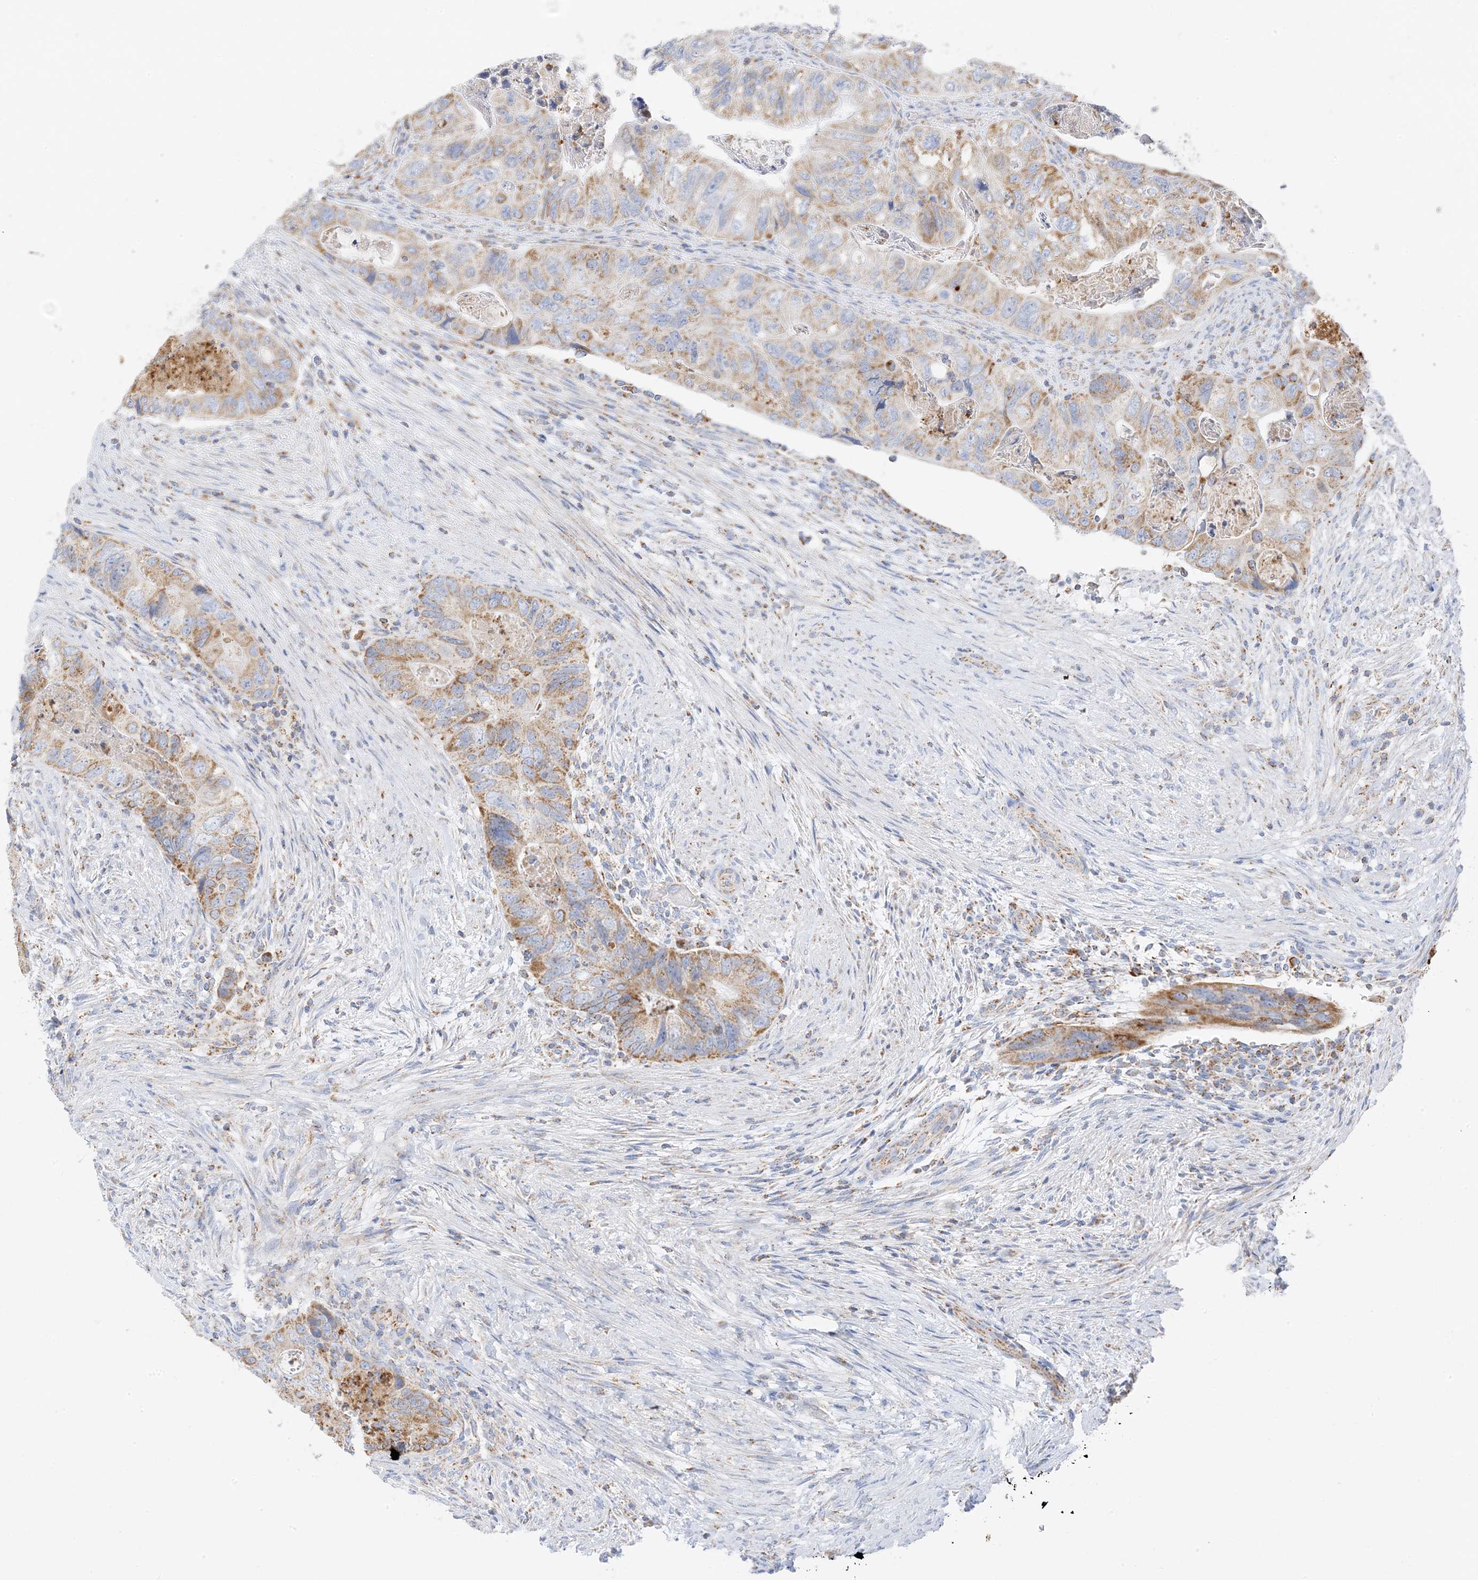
{"staining": {"intensity": "moderate", "quantity": ">75%", "location": "cytoplasmic/membranous"}, "tissue": "colorectal cancer", "cell_type": "Tumor cells", "image_type": "cancer", "snomed": [{"axis": "morphology", "description": "Adenocarcinoma, NOS"}, {"axis": "topography", "description": "Rectum"}], "caption": "Protein expression analysis of colorectal cancer shows moderate cytoplasmic/membranous expression in about >75% of tumor cells.", "gene": "CAPN13", "patient": {"sex": "male", "age": 63}}